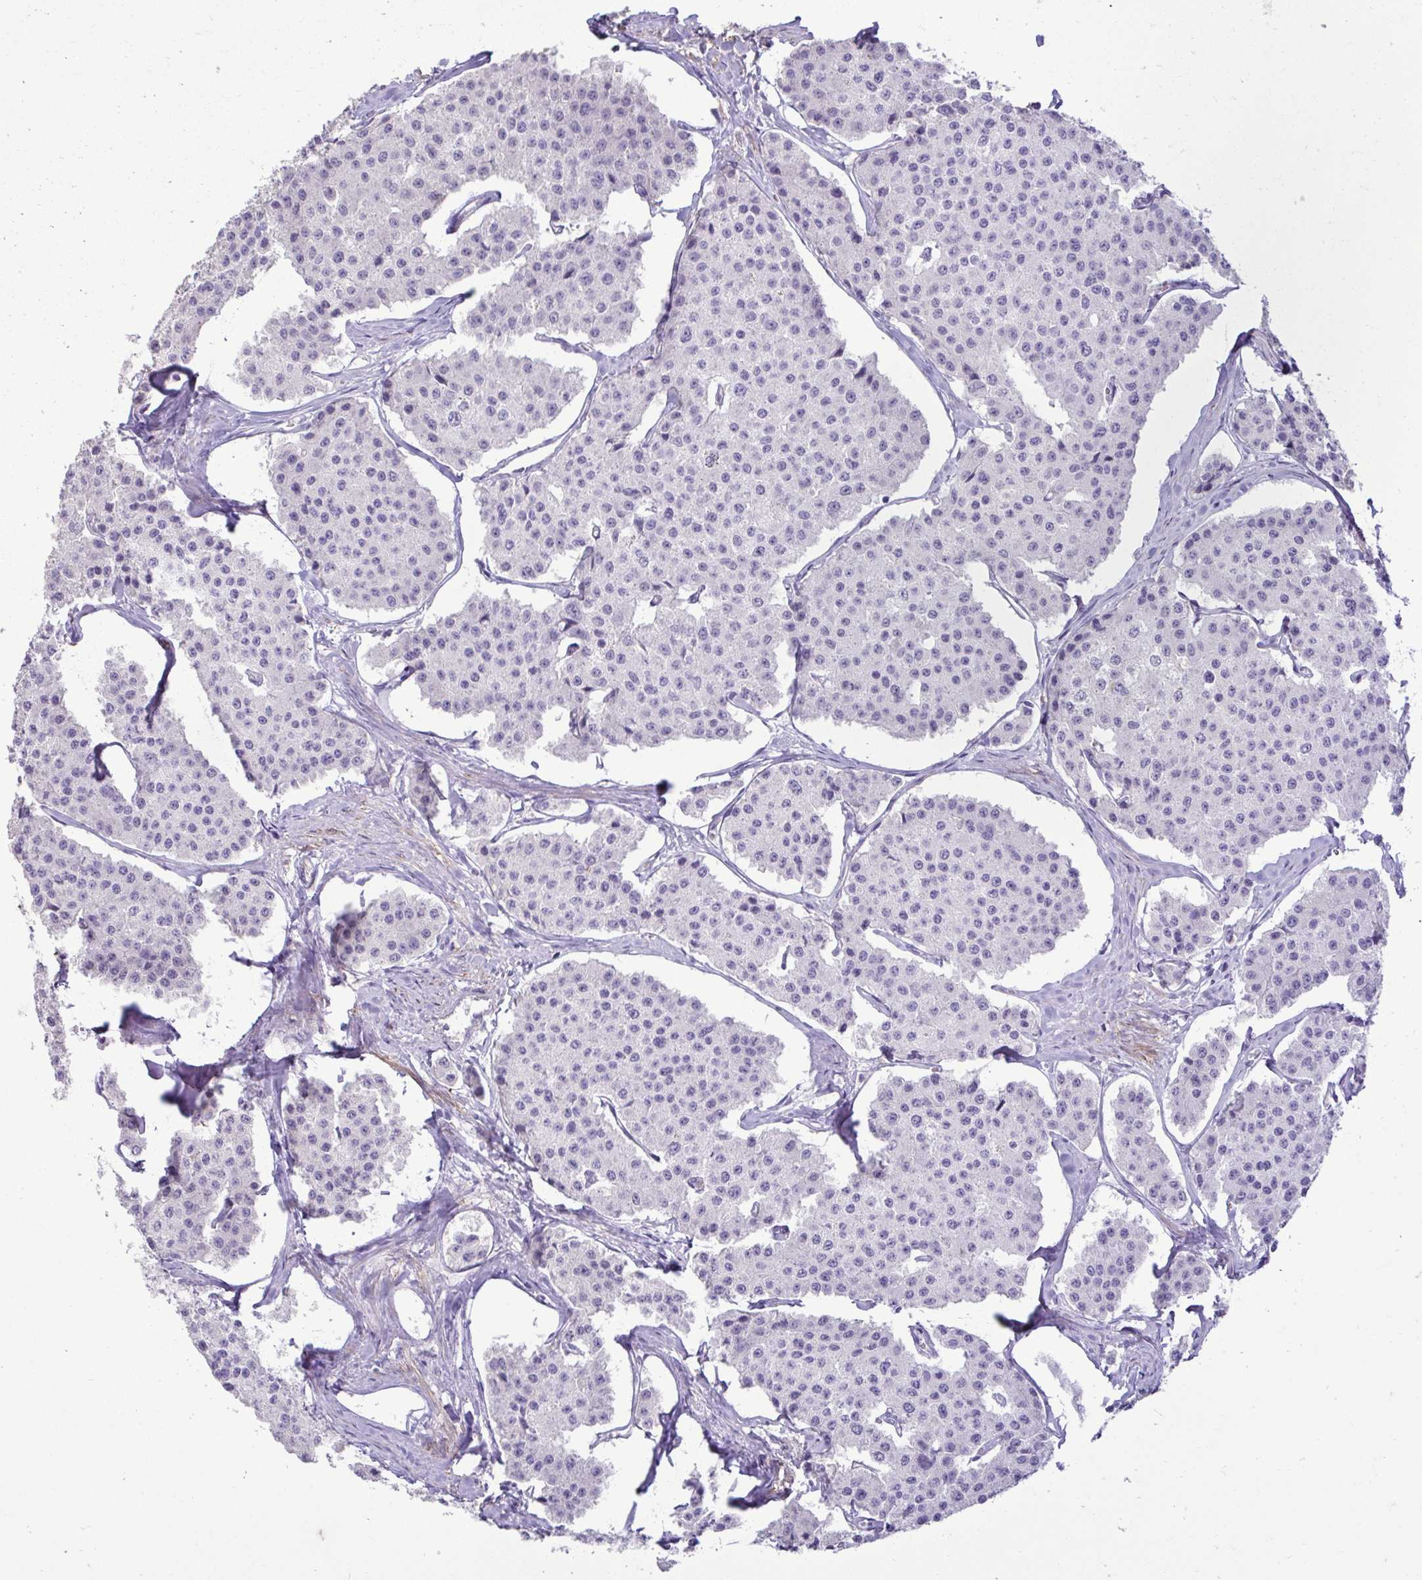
{"staining": {"intensity": "negative", "quantity": "none", "location": "none"}, "tissue": "carcinoid", "cell_type": "Tumor cells", "image_type": "cancer", "snomed": [{"axis": "morphology", "description": "Carcinoid, malignant, NOS"}, {"axis": "topography", "description": "Small intestine"}], "caption": "Immunohistochemistry (IHC) image of neoplastic tissue: human carcinoid stained with DAB reveals no significant protein expression in tumor cells. (DAB (3,3'-diaminobenzidine) IHC, high magnification).", "gene": "SLC30A3", "patient": {"sex": "female", "age": 65}}